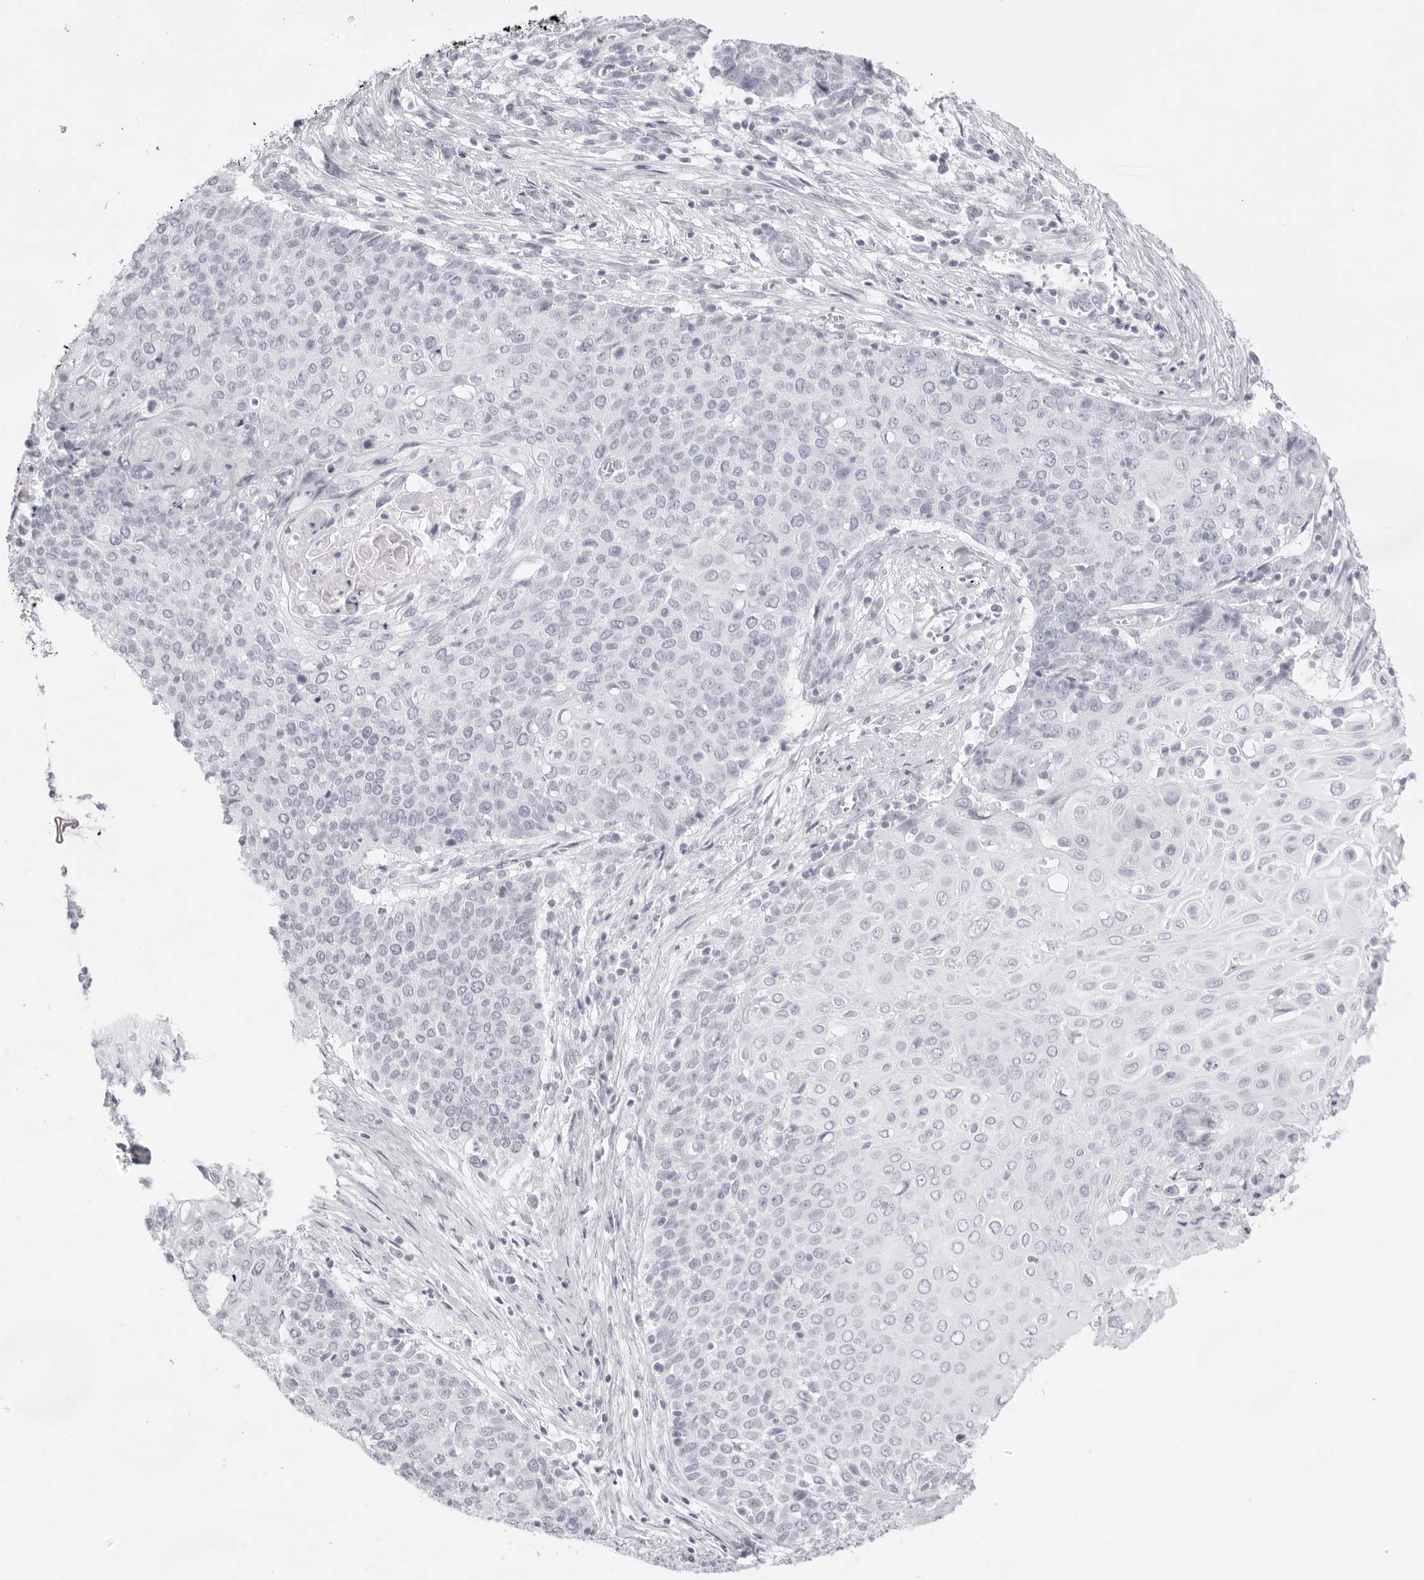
{"staining": {"intensity": "negative", "quantity": "none", "location": "none"}, "tissue": "cervical cancer", "cell_type": "Tumor cells", "image_type": "cancer", "snomed": [{"axis": "morphology", "description": "Squamous cell carcinoma, NOS"}, {"axis": "topography", "description": "Cervix"}], "caption": "There is no significant staining in tumor cells of squamous cell carcinoma (cervical). (Immunohistochemistry (ihc), brightfield microscopy, high magnification).", "gene": "KLK12", "patient": {"sex": "female", "age": 39}}